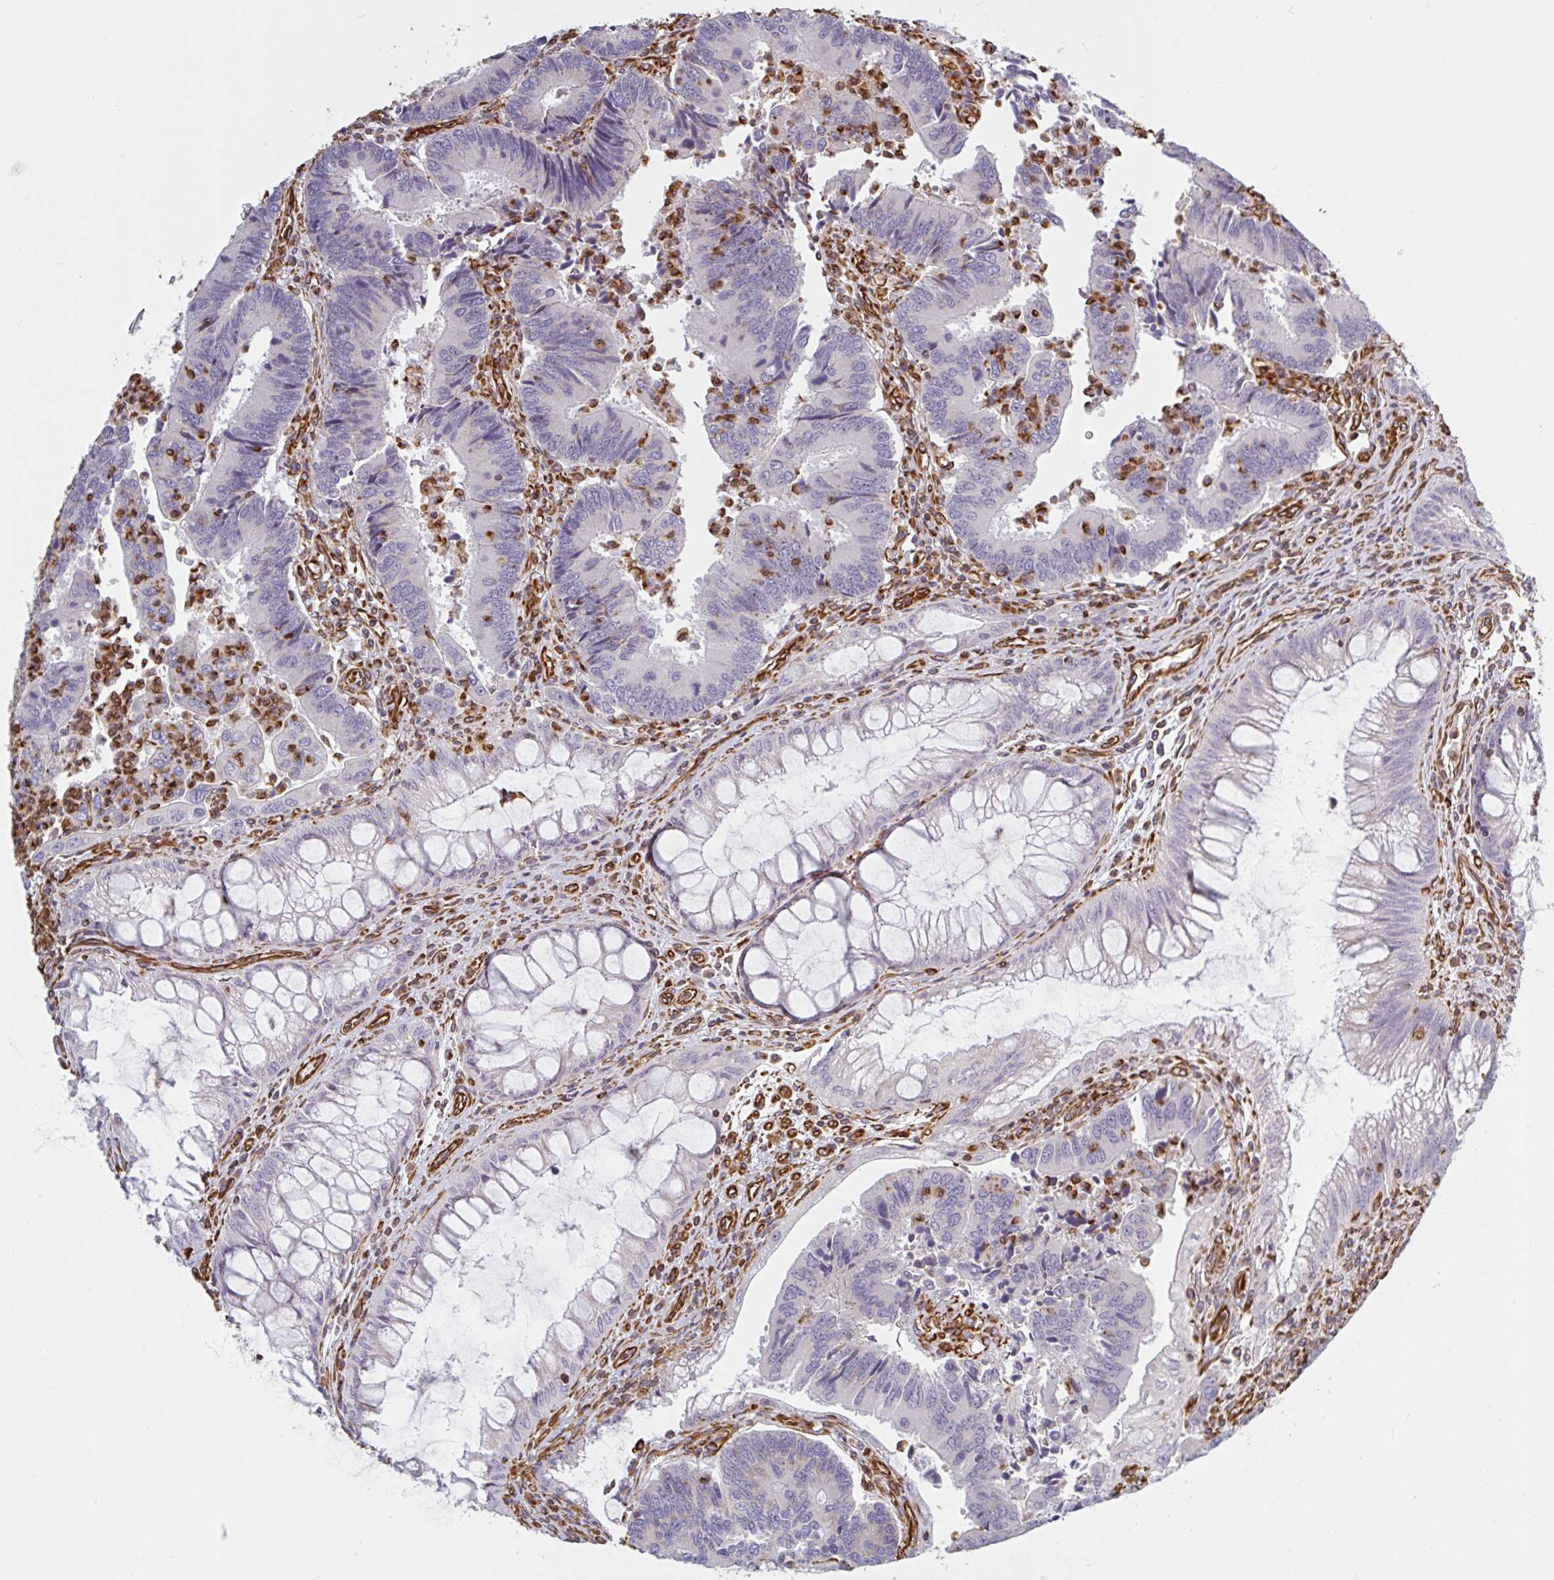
{"staining": {"intensity": "negative", "quantity": "none", "location": "none"}, "tissue": "colorectal cancer", "cell_type": "Tumor cells", "image_type": "cancer", "snomed": [{"axis": "morphology", "description": "Adenocarcinoma, NOS"}, {"axis": "topography", "description": "Colon"}], "caption": "This is an immunohistochemistry histopathology image of human colorectal cancer (adenocarcinoma). There is no staining in tumor cells.", "gene": "PPFIA1", "patient": {"sex": "female", "age": 67}}